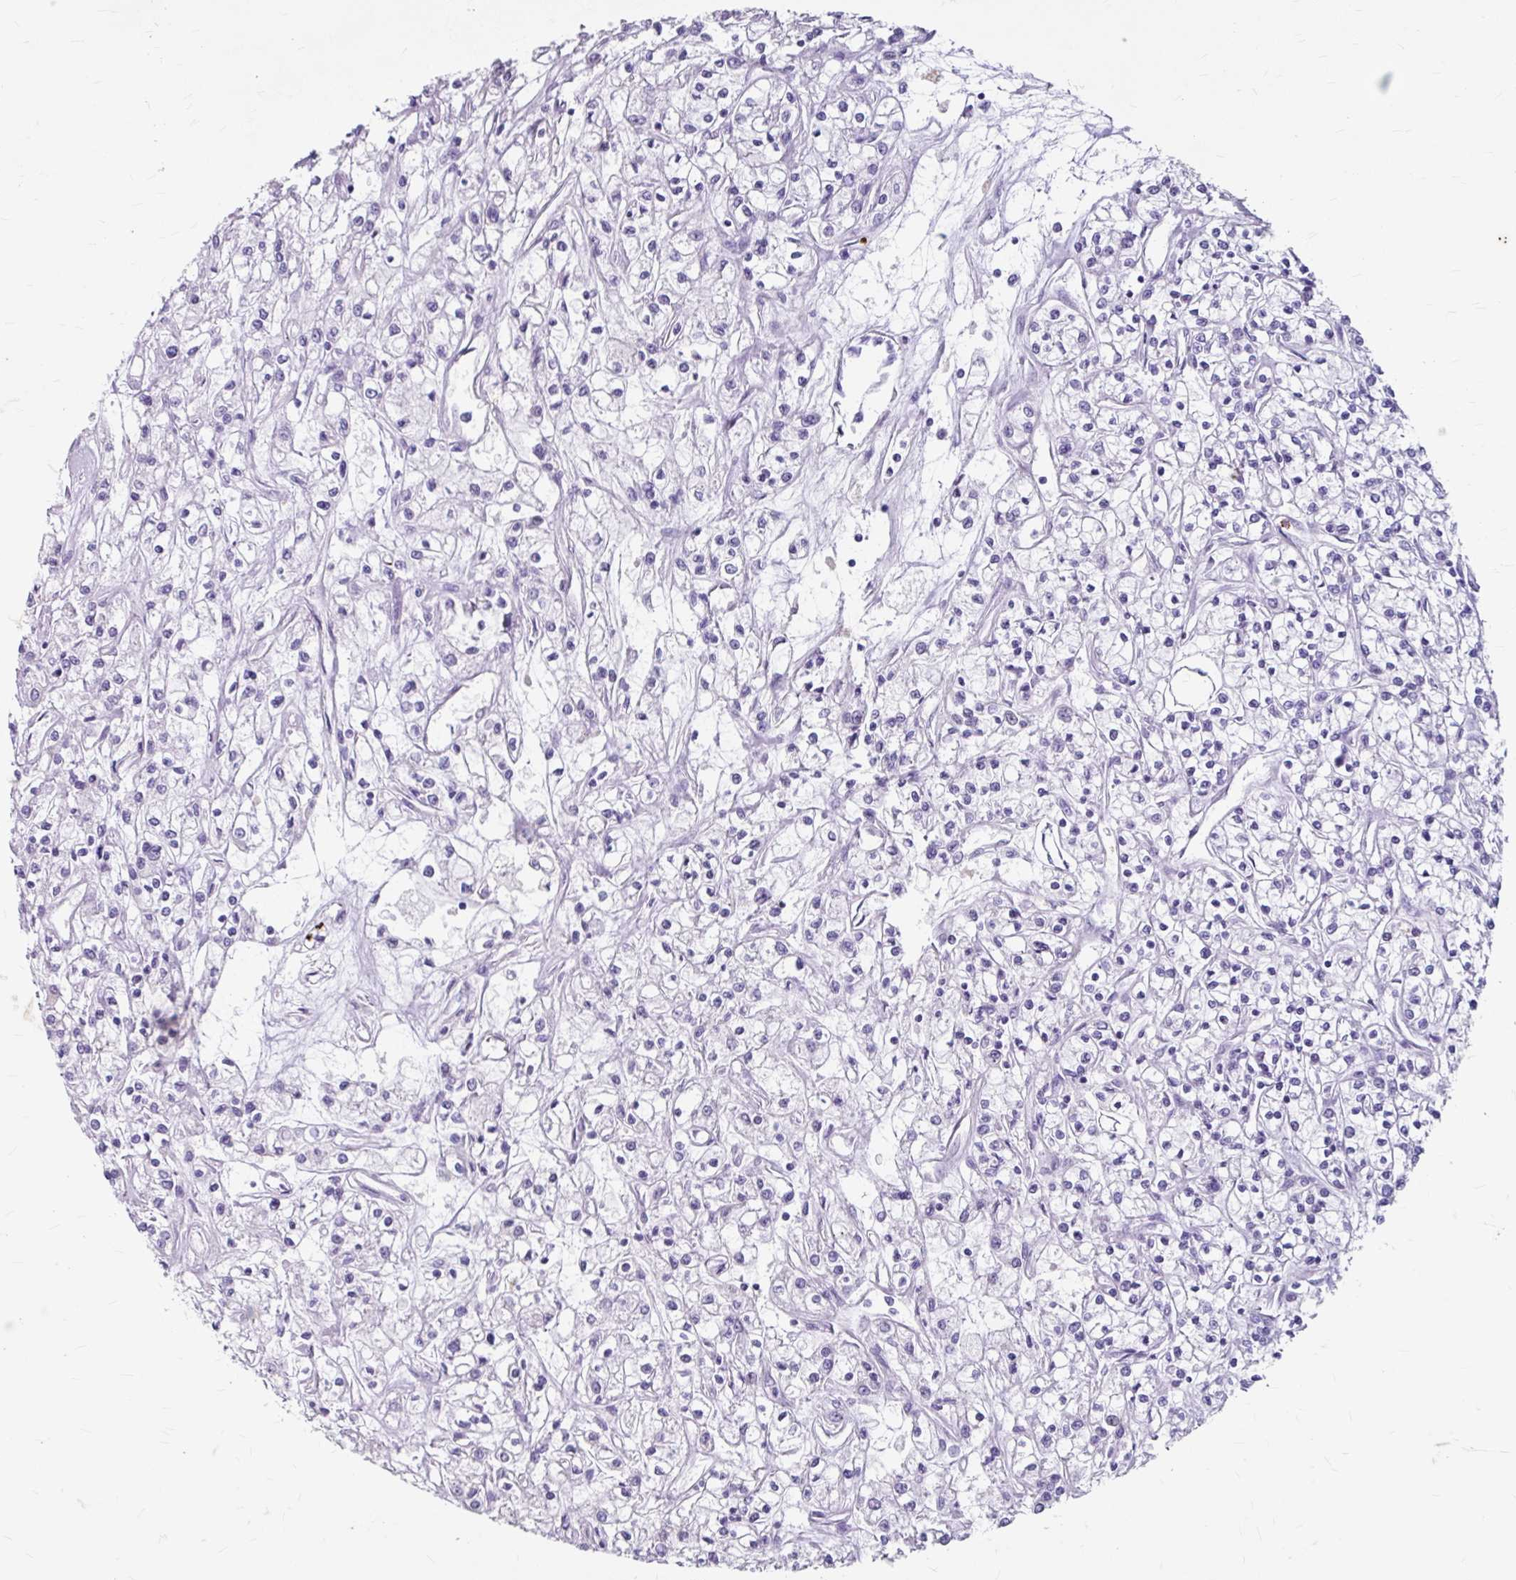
{"staining": {"intensity": "negative", "quantity": "none", "location": "none"}, "tissue": "renal cancer", "cell_type": "Tumor cells", "image_type": "cancer", "snomed": [{"axis": "morphology", "description": "Adenocarcinoma, NOS"}, {"axis": "topography", "description": "Kidney"}], "caption": "This is an immunohistochemistry histopathology image of human renal cancer (adenocarcinoma). There is no staining in tumor cells.", "gene": "ANKRD1", "patient": {"sex": "female", "age": 59}}